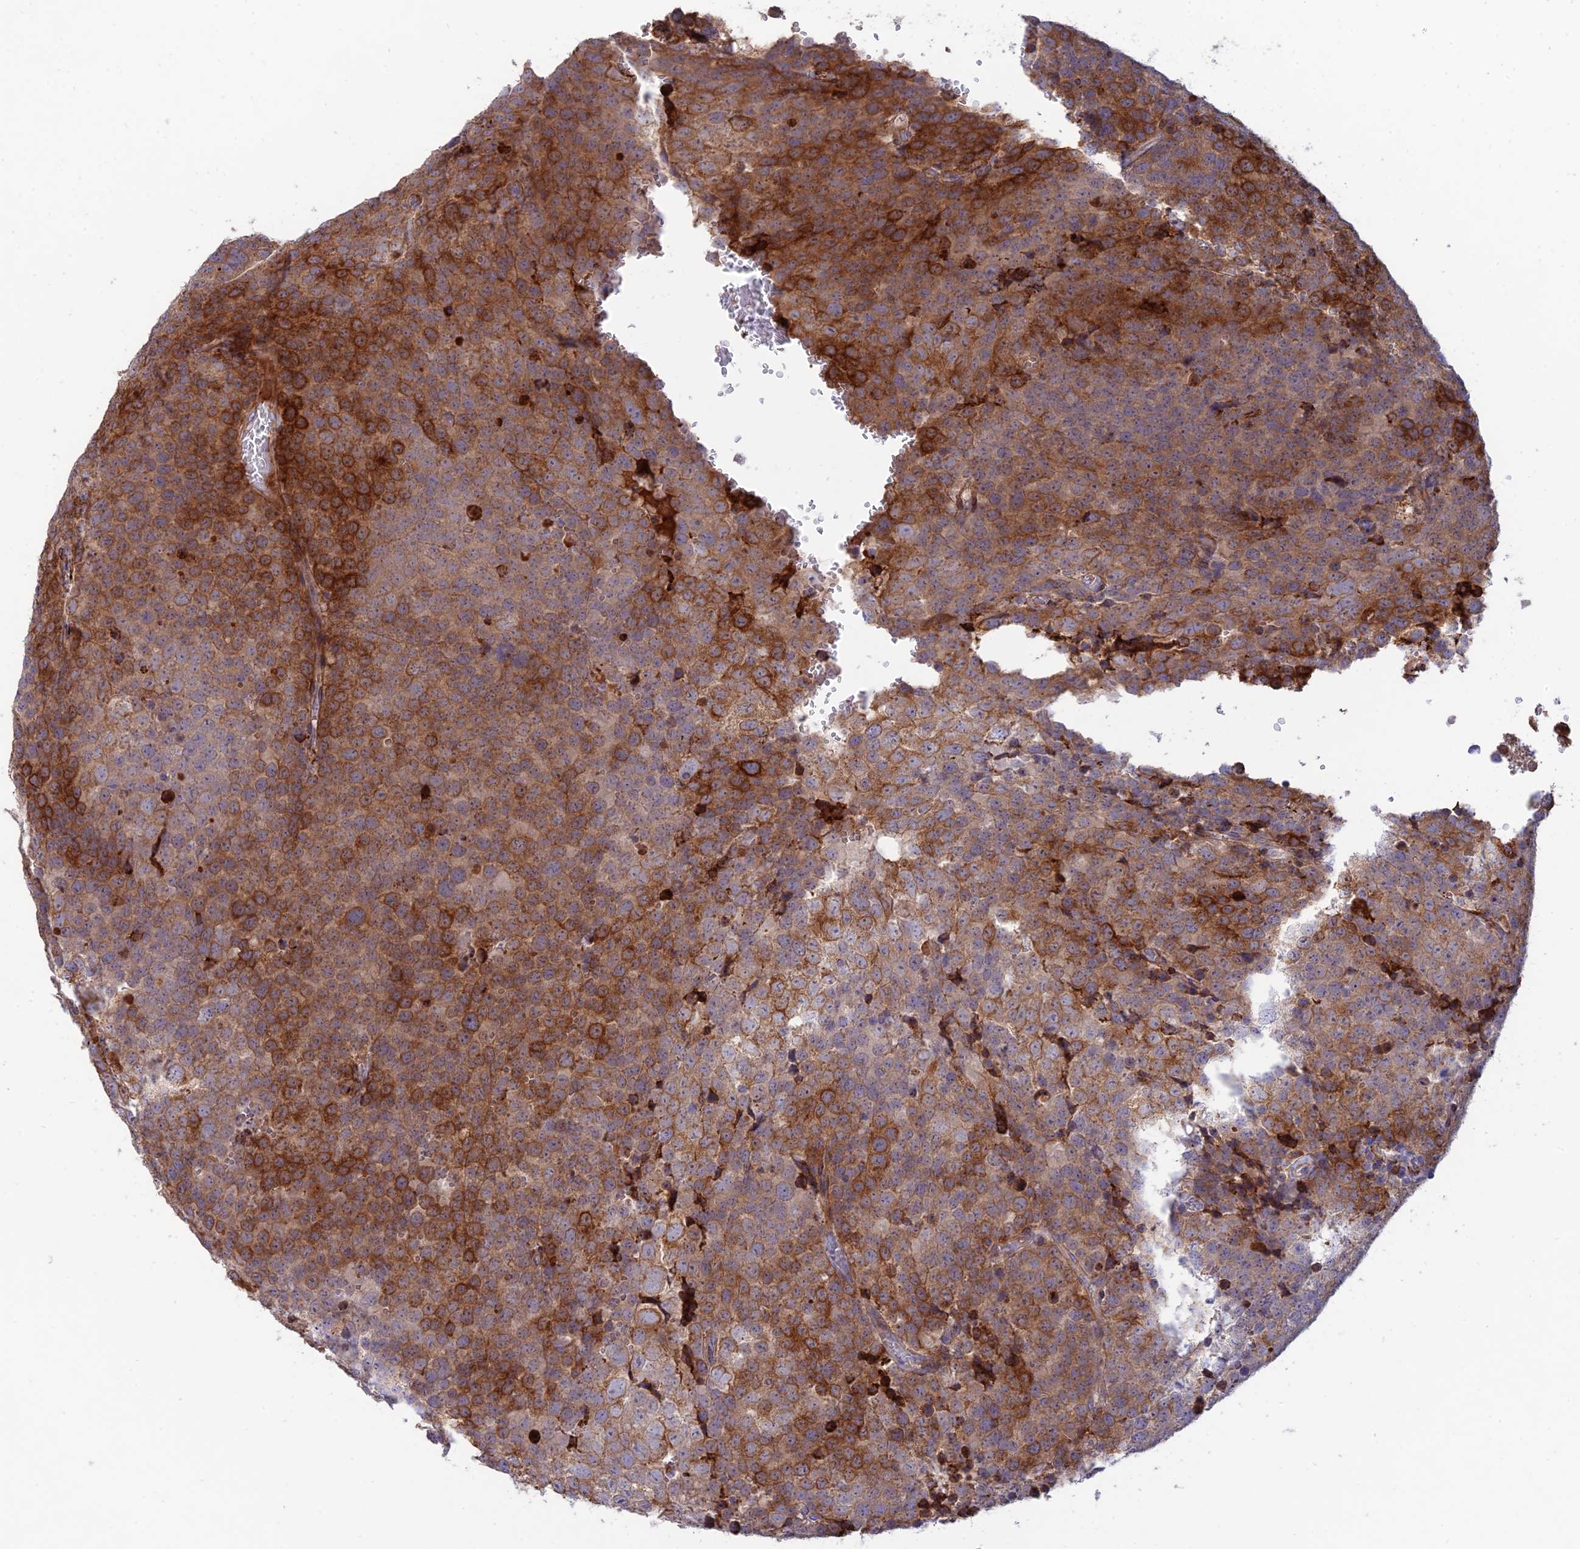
{"staining": {"intensity": "strong", "quantity": ">75%", "location": "cytoplasmic/membranous"}, "tissue": "testis cancer", "cell_type": "Tumor cells", "image_type": "cancer", "snomed": [{"axis": "morphology", "description": "Seminoma, NOS"}, {"axis": "topography", "description": "Testis"}], "caption": "A photomicrograph of human testis cancer (seminoma) stained for a protein shows strong cytoplasmic/membranous brown staining in tumor cells. (Brightfield microscopy of DAB IHC at high magnification).", "gene": "RCN3", "patient": {"sex": "male", "age": 71}}